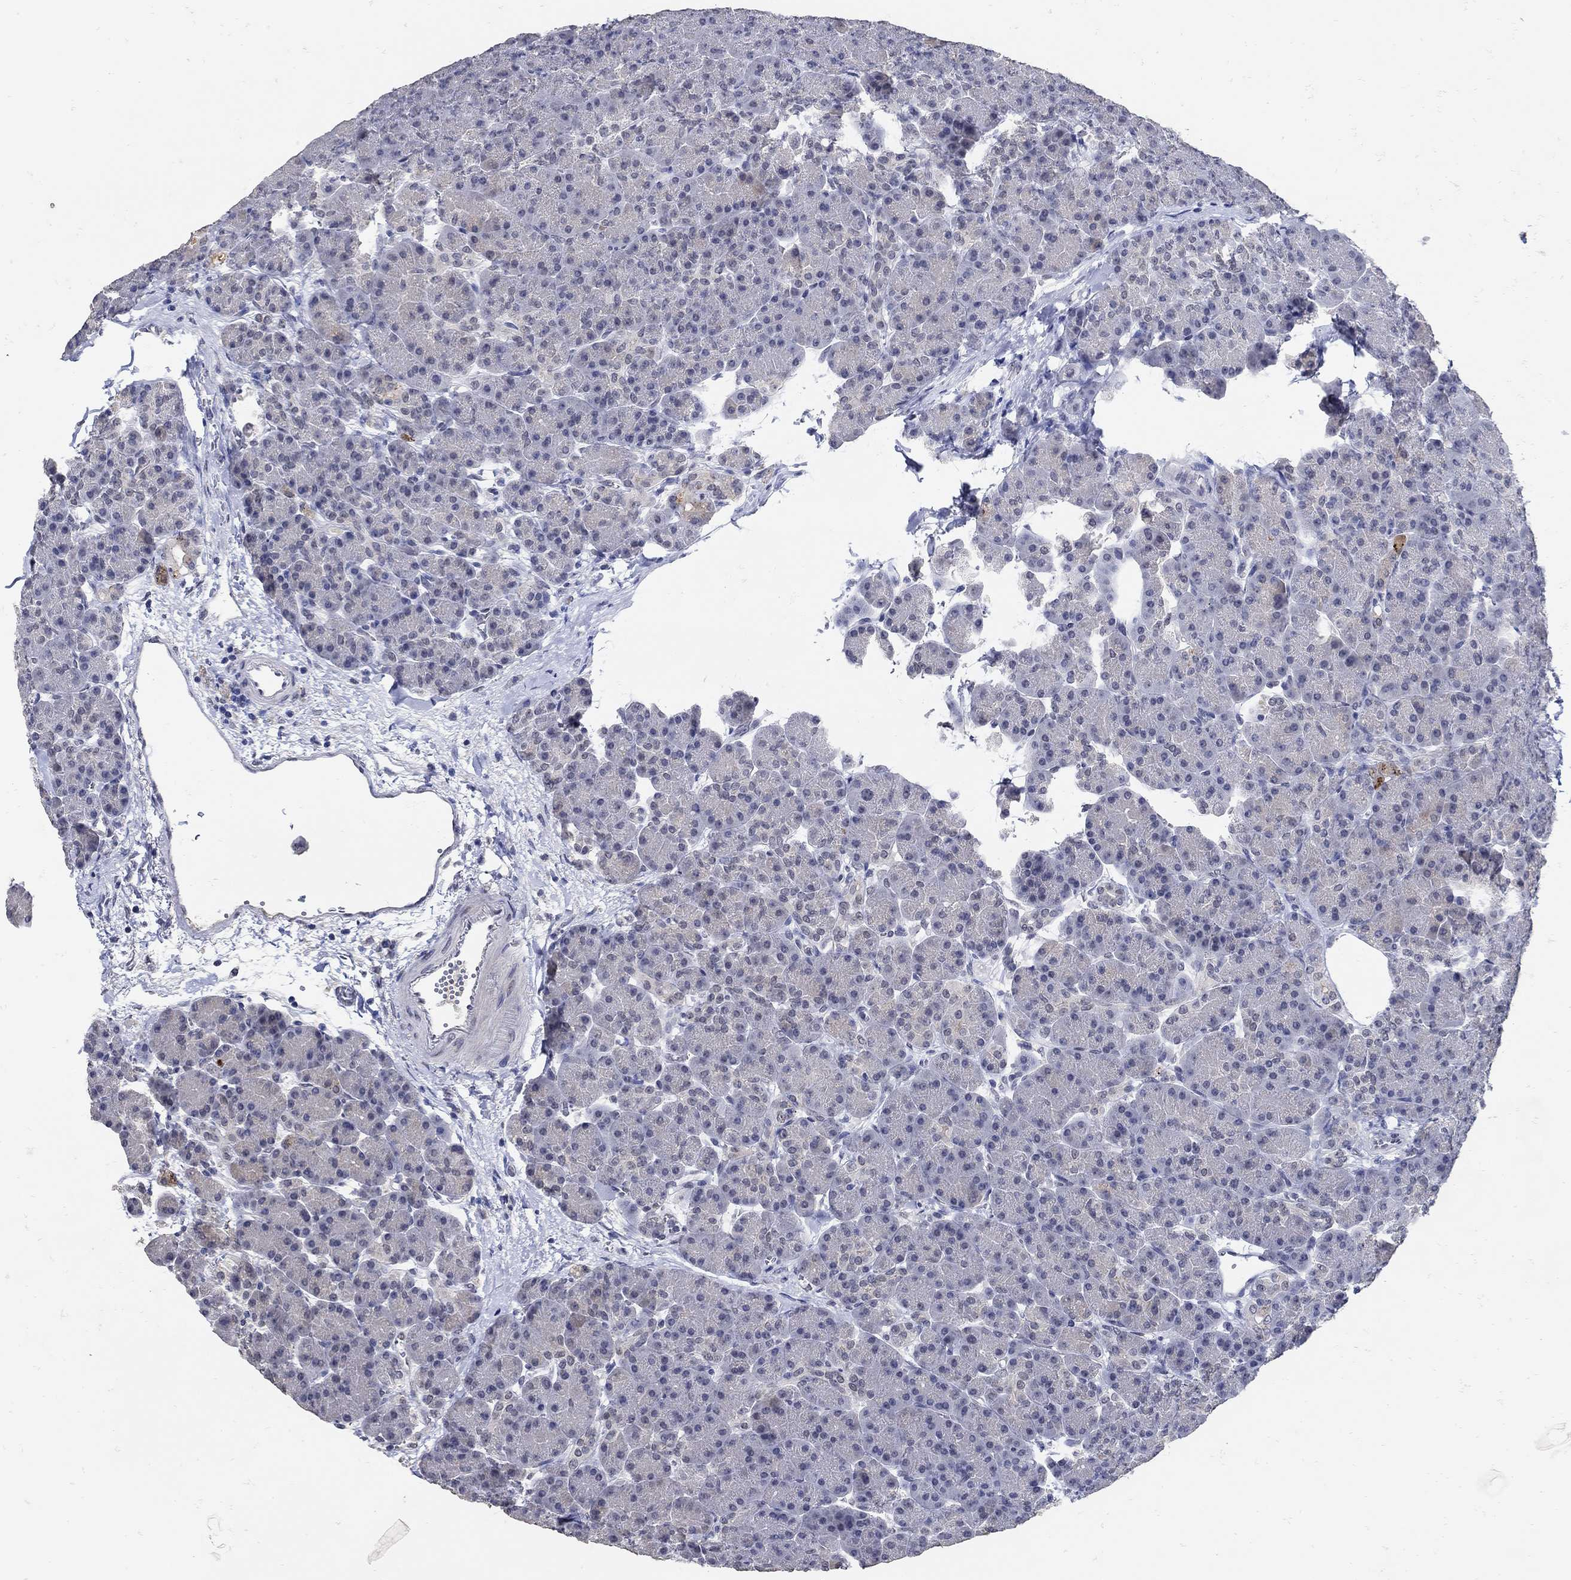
{"staining": {"intensity": "negative", "quantity": "none", "location": "none"}, "tissue": "pancreas", "cell_type": "Exocrine glandular cells", "image_type": "normal", "snomed": [{"axis": "morphology", "description": "Normal tissue, NOS"}, {"axis": "topography", "description": "Pancreas"}], "caption": "Immunohistochemical staining of normal human pancreas shows no significant positivity in exocrine glandular cells.", "gene": "KCNN3", "patient": {"sex": "female", "age": 63}}